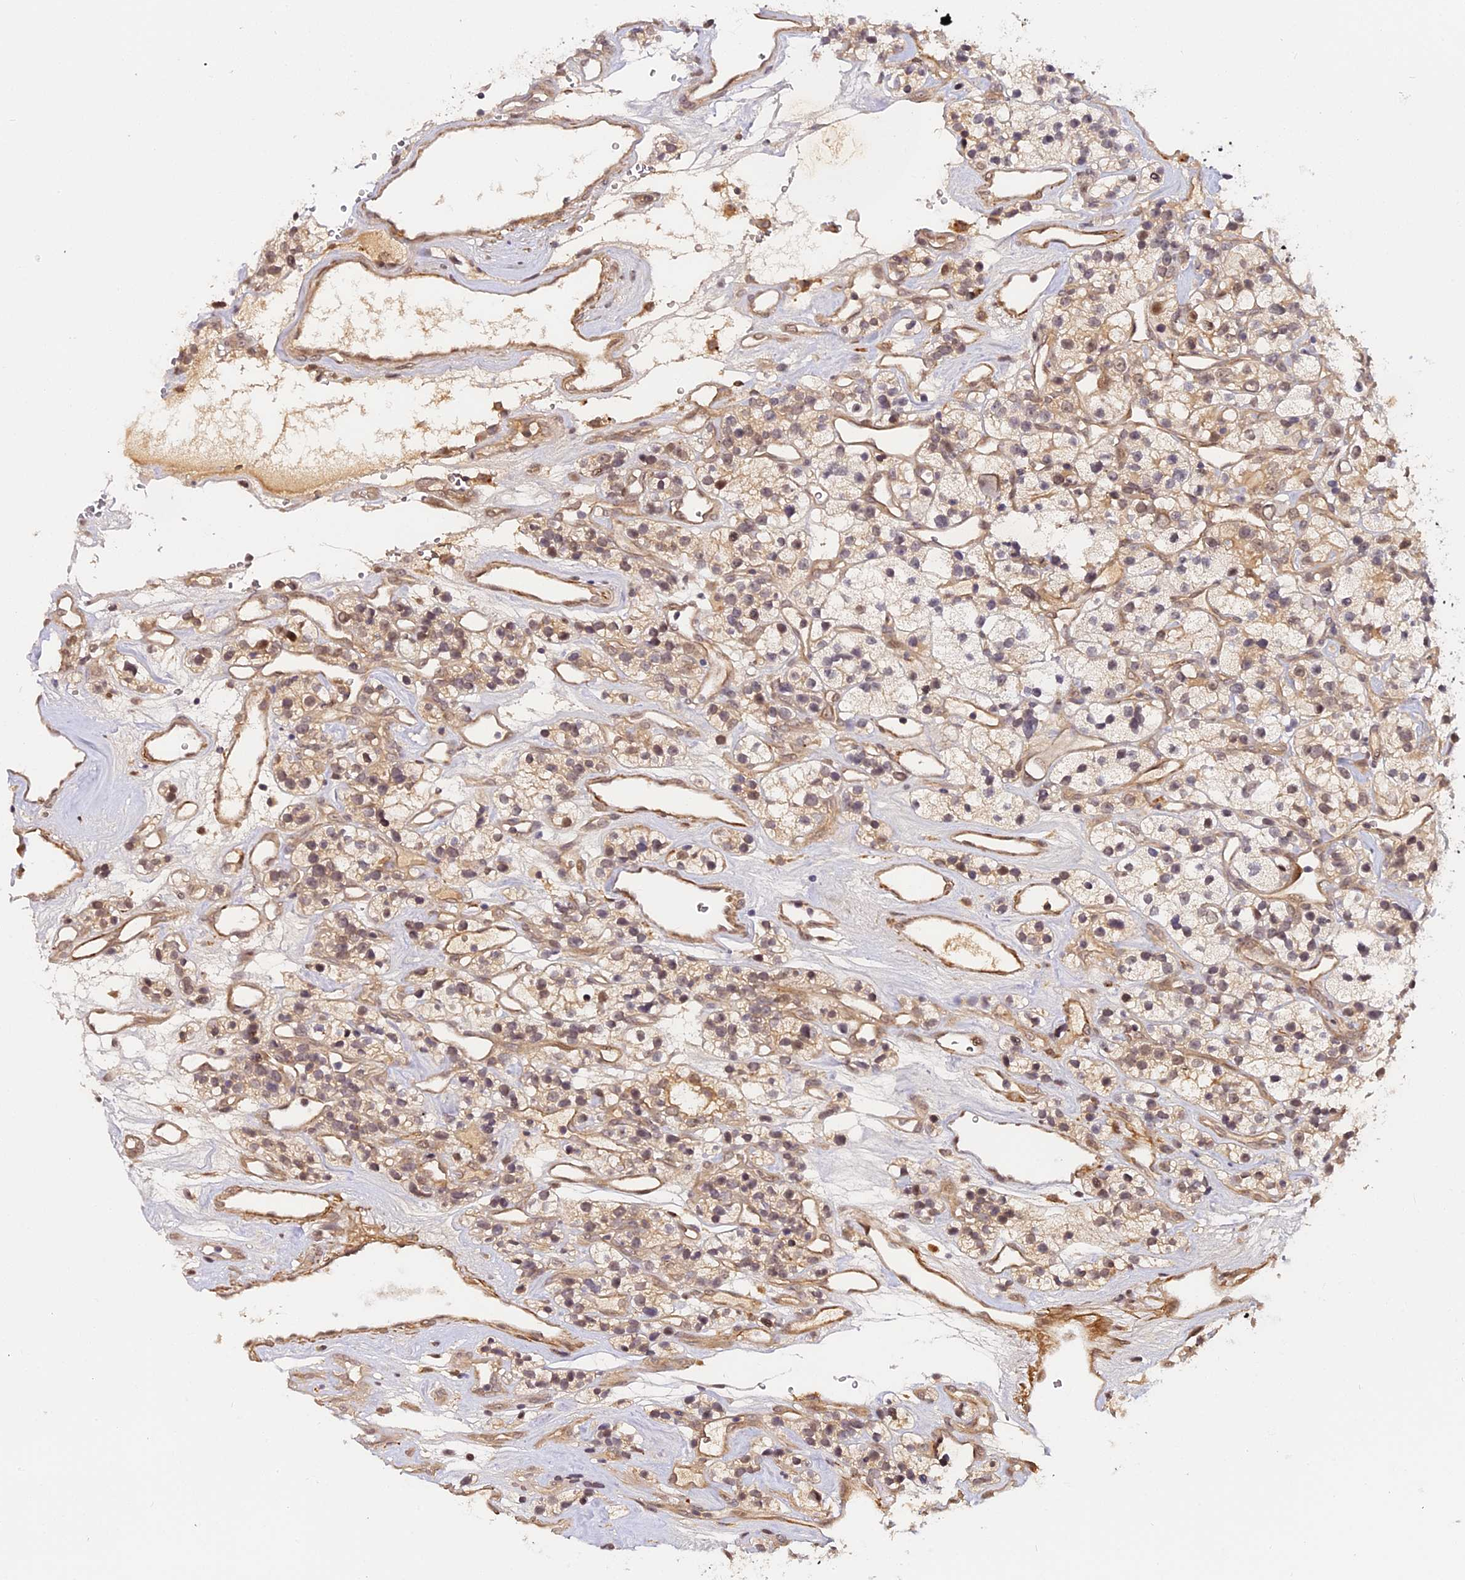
{"staining": {"intensity": "weak", "quantity": "25%-75%", "location": "cytoplasmic/membranous,nuclear"}, "tissue": "renal cancer", "cell_type": "Tumor cells", "image_type": "cancer", "snomed": [{"axis": "morphology", "description": "Adenocarcinoma, NOS"}, {"axis": "topography", "description": "Kidney"}], "caption": "Human adenocarcinoma (renal) stained for a protein (brown) shows weak cytoplasmic/membranous and nuclear positive positivity in approximately 25%-75% of tumor cells.", "gene": "IMPACT", "patient": {"sex": "female", "age": 57}}